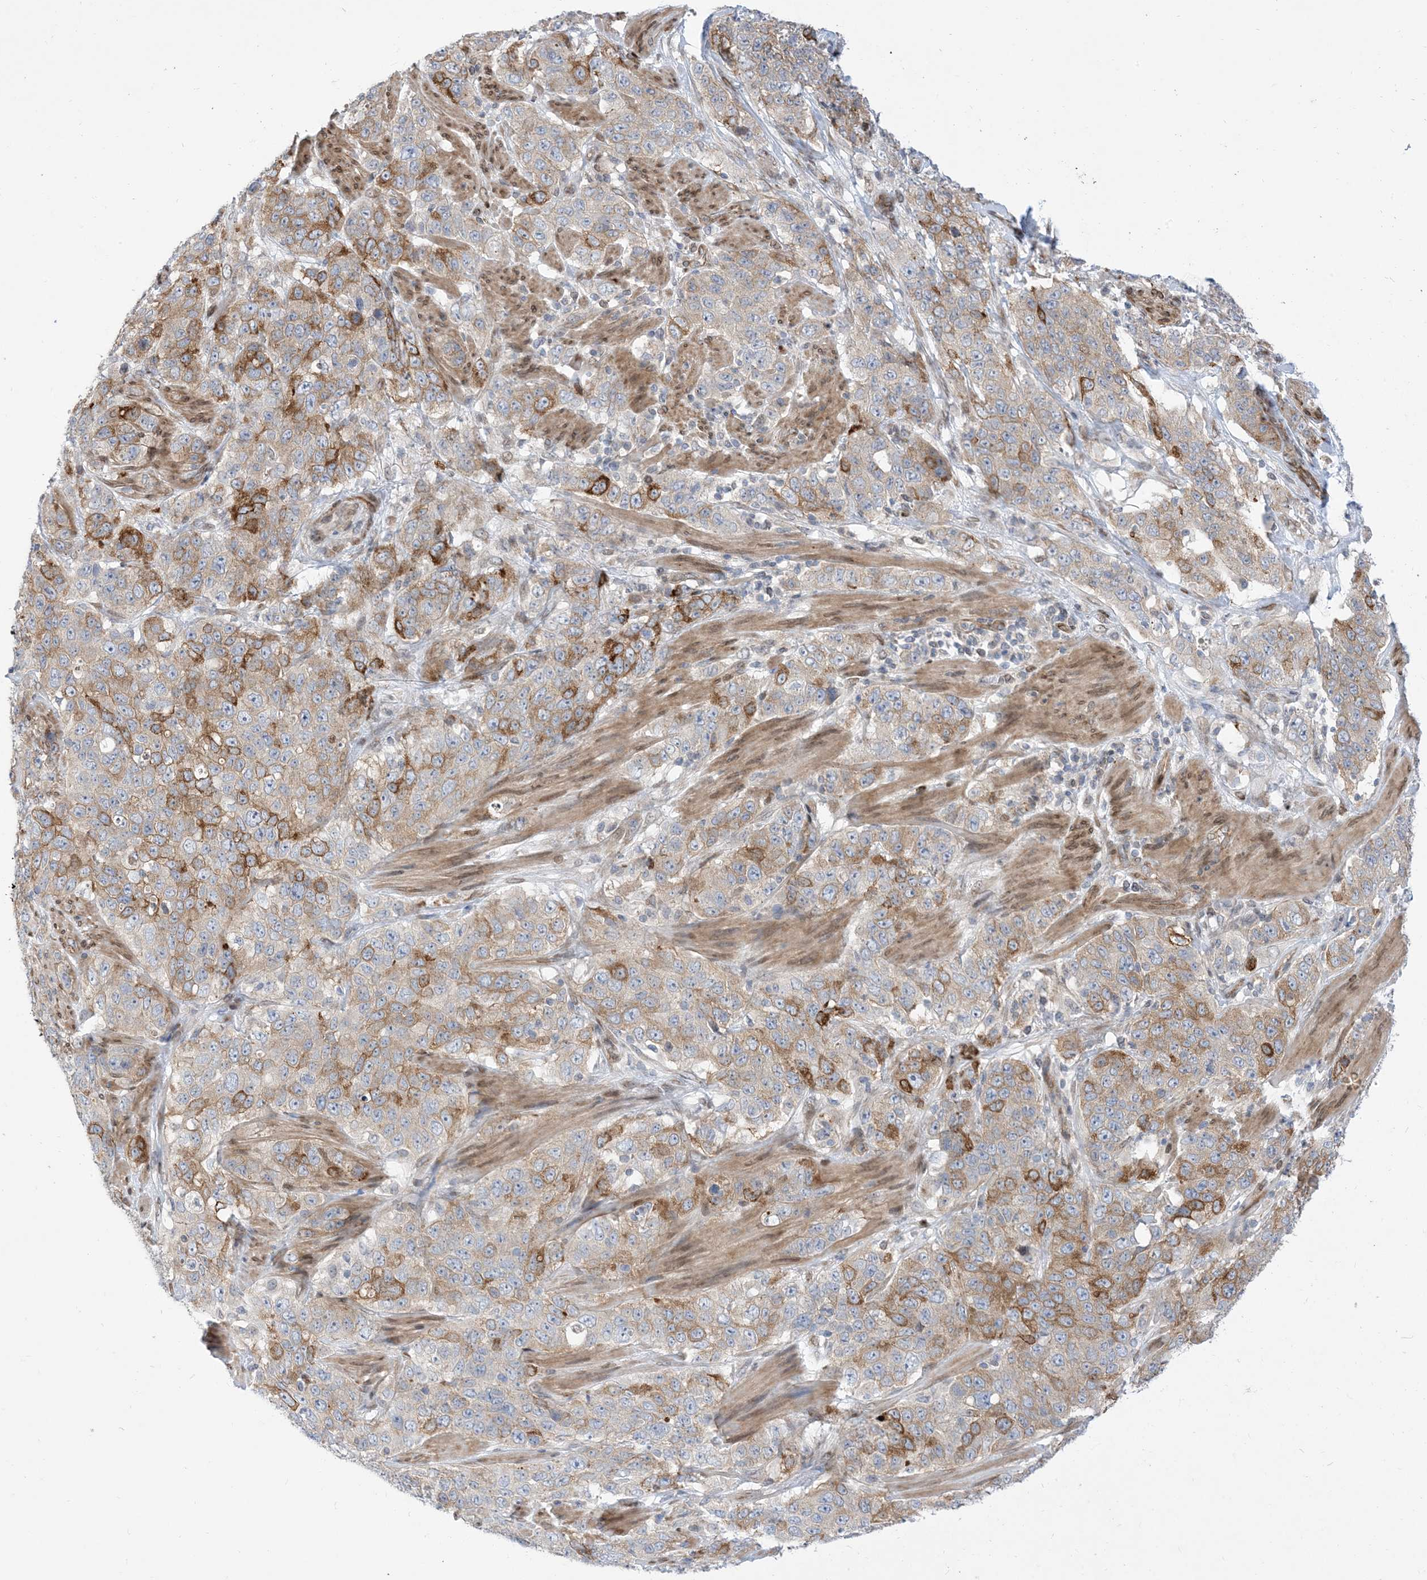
{"staining": {"intensity": "moderate", "quantity": "25%-75%", "location": "cytoplasmic/membranous"}, "tissue": "stomach cancer", "cell_type": "Tumor cells", "image_type": "cancer", "snomed": [{"axis": "morphology", "description": "Adenocarcinoma, NOS"}, {"axis": "topography", "description": "Stomach"}], "caption": "Approximately 25%-75% of tumor cells in human stomach adenocarcinoma demonstrate moderate cytoplasmic/membranous protein expression as visualized by brown immunohistochemical staining.", "gene": "TYSND1", "patient": {"sex": "male", "age": 48}}